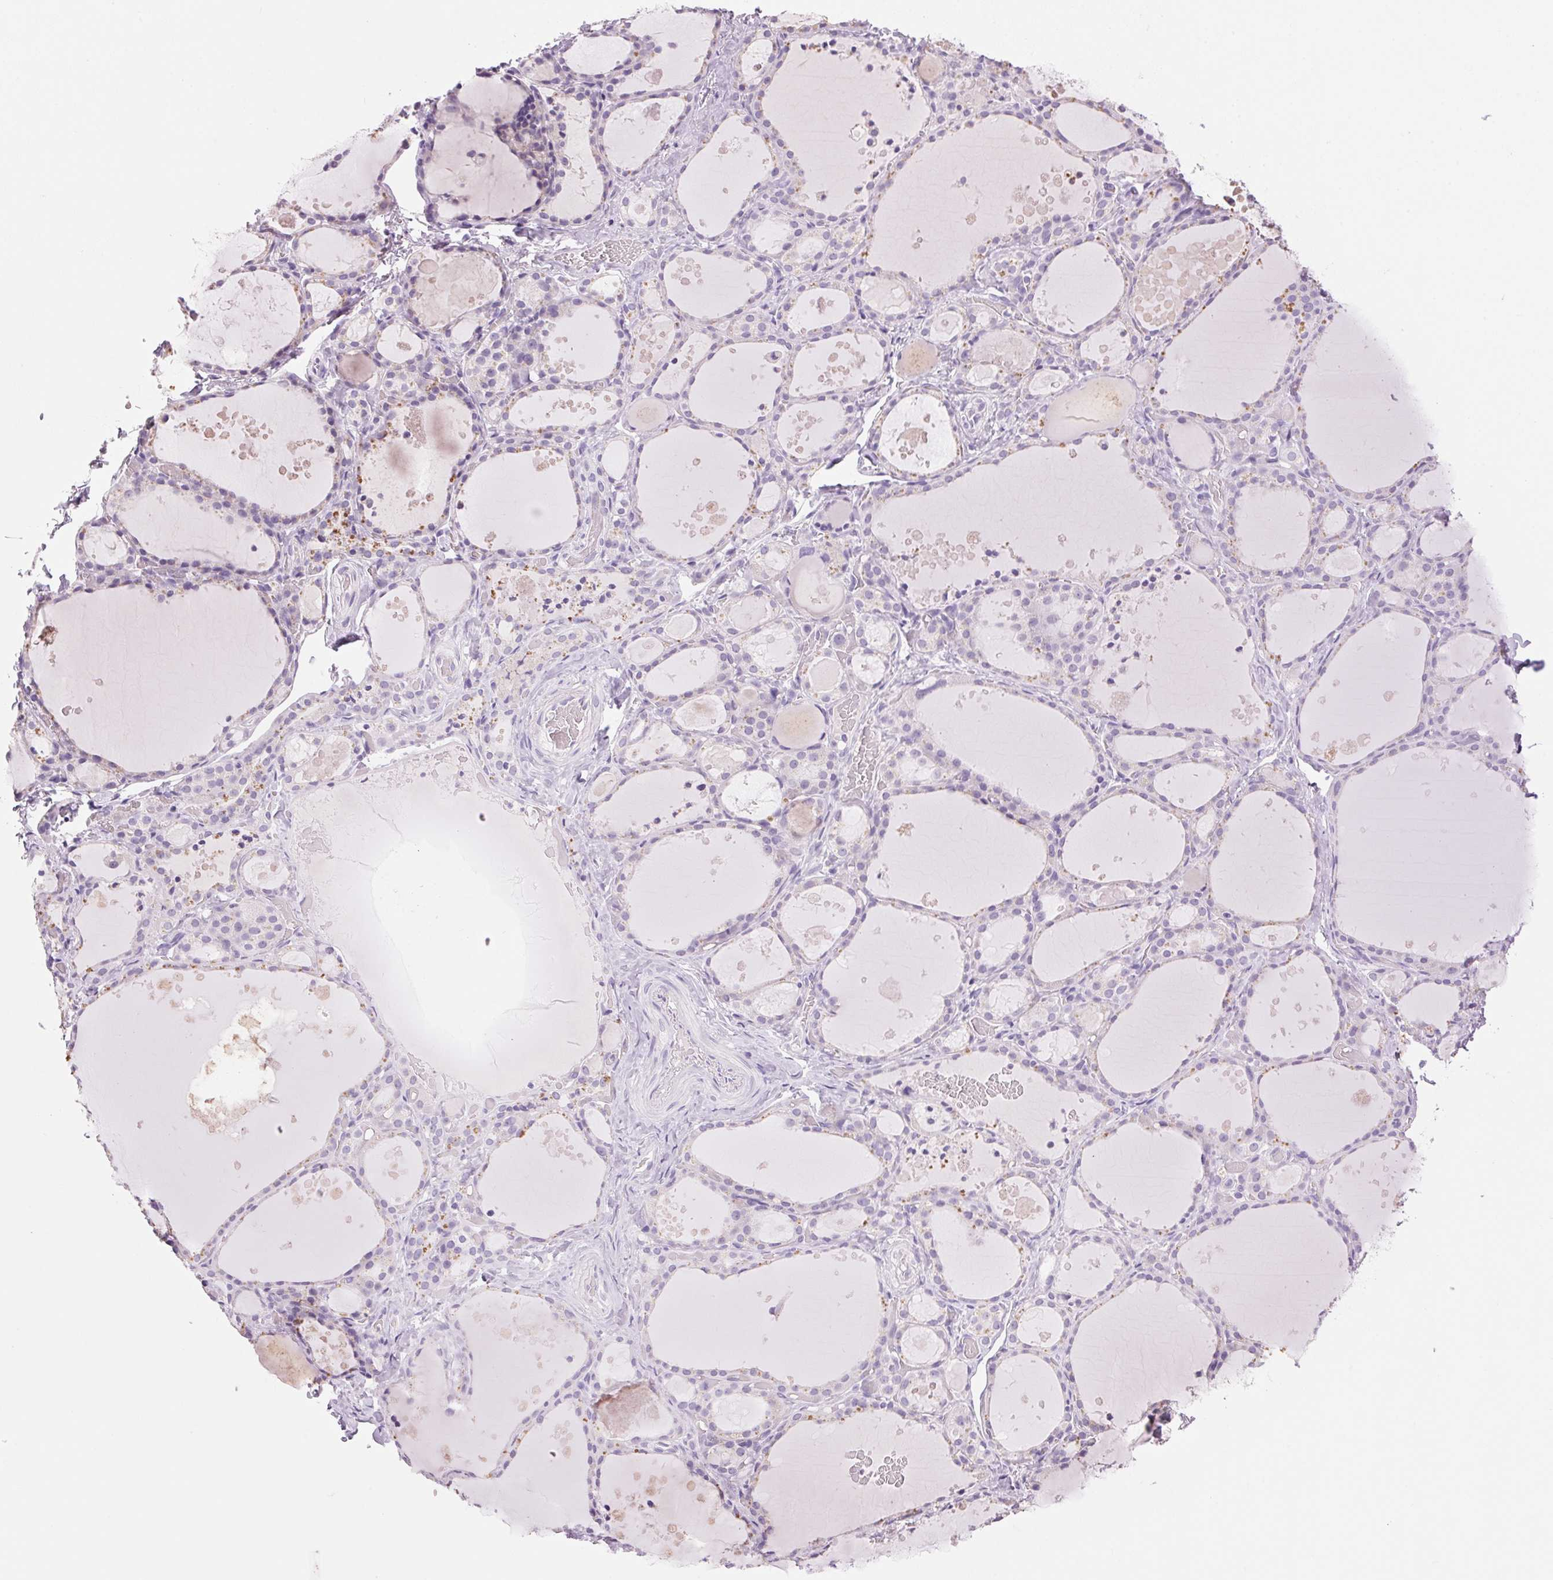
{"staining": {"intensity": "negative", "quantity": "none", "location": "none"}, "tissue": "thyroid gland", "cell_type": "Glandular cells", "image_type": "normal", "snomed": [{"axis": "morphology", "description": "Normal tissue, NOS"}, {"axis": "topography", "description": "Thyroid gland"}], "caption": "Glandular cells show no significant expression in normal thyroid gland.", "gene": "HSD17B2", "patient": {"sex": "male", "age": 68}}